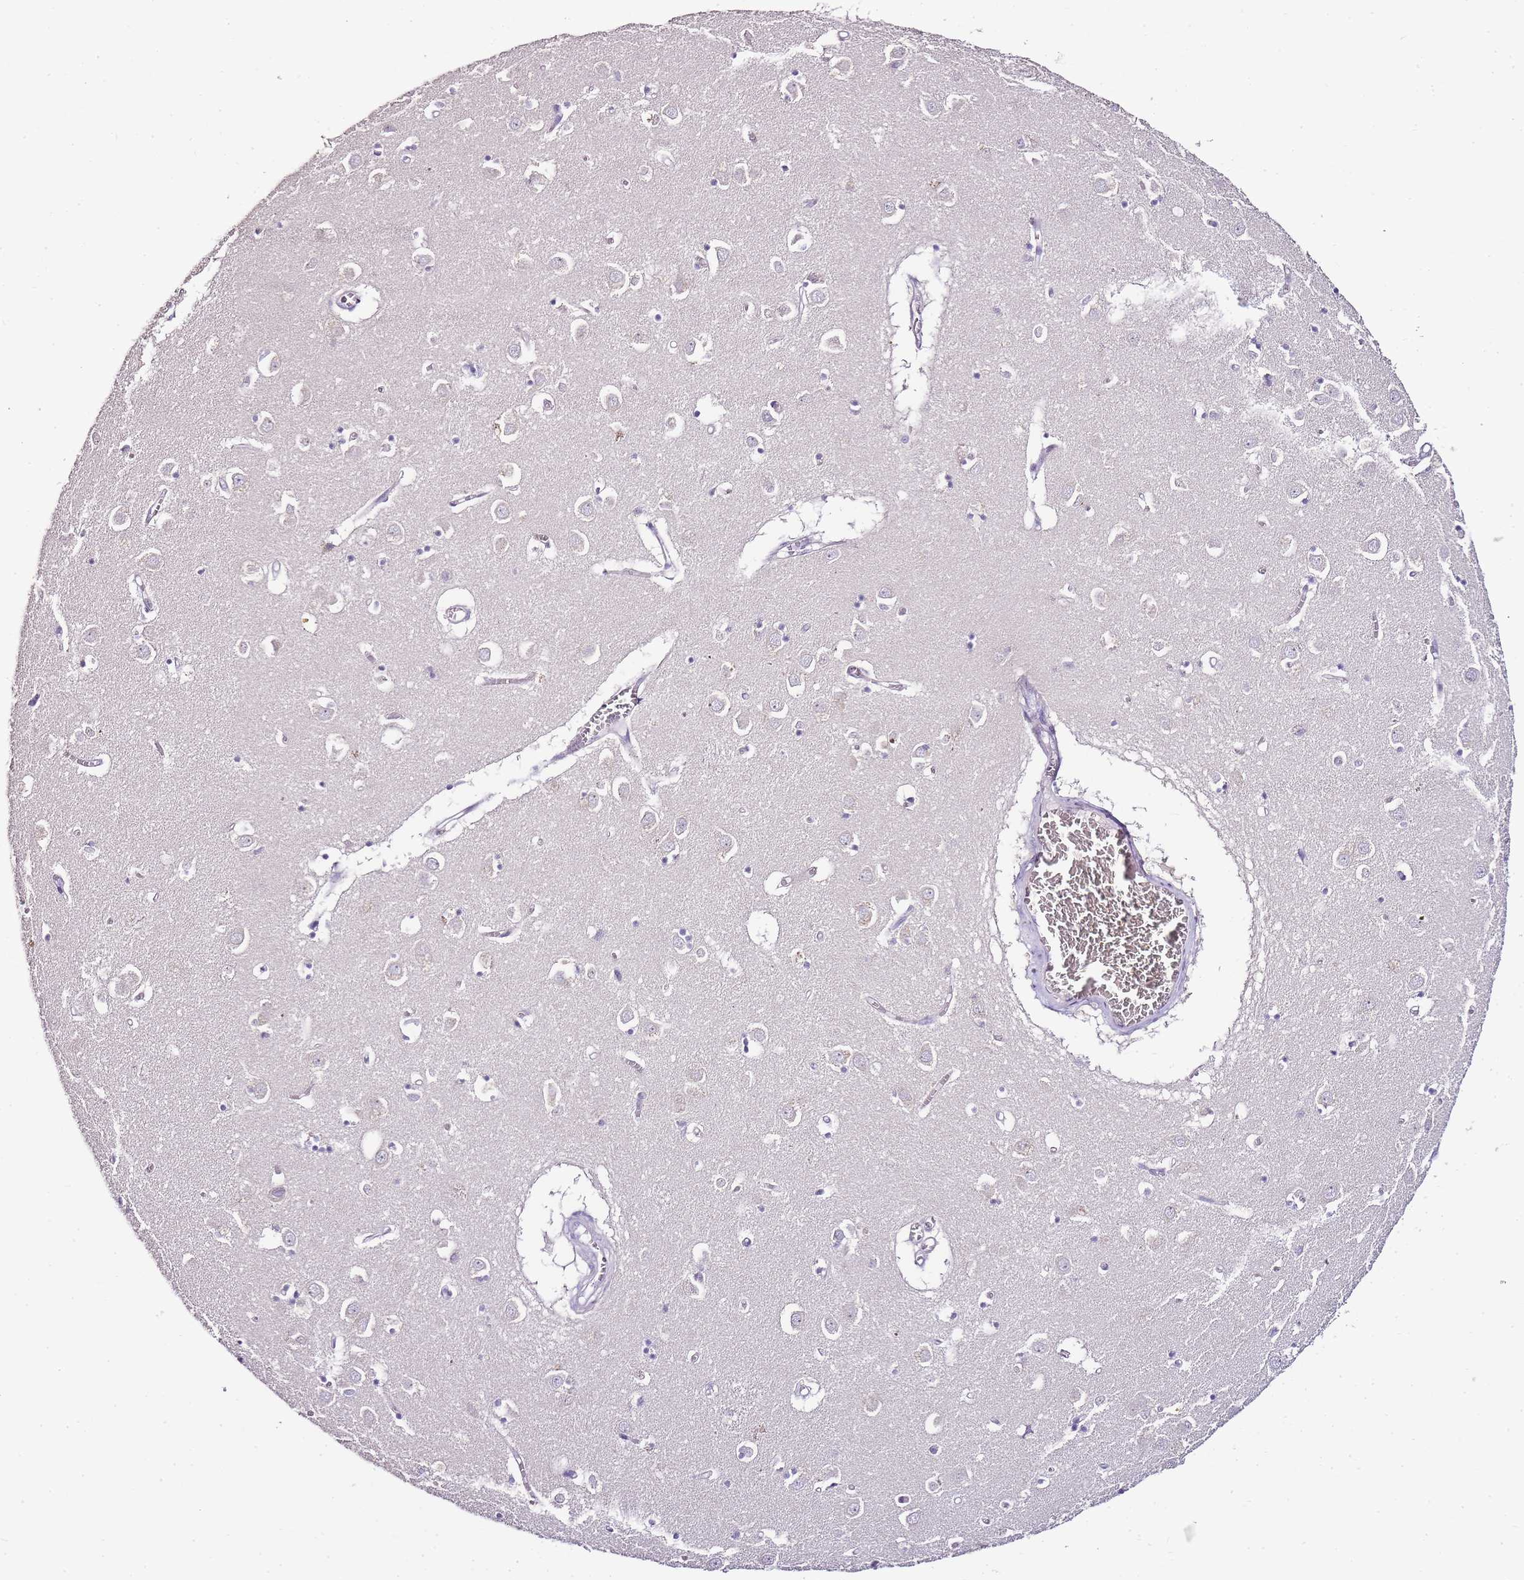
{"staining": {"intensity": "negative", "quantity": "none", "location": "none"}, "tissue": "caudate", "cell_type": "Glial cells", "image_type": "normal", "snomed": [{"axis": "morphology", "description": "Normal tissue, NOS"}, {"axis": "topography", "description": "Lateral ventricle wall"}], "caption": "This is a photomicrograph of immunohistochemistry (IHC) staining of benign caudate, which shows no expression in glial cells.", "gene": "ZBP1", "patient": {"sex": "male", "age": 70}}